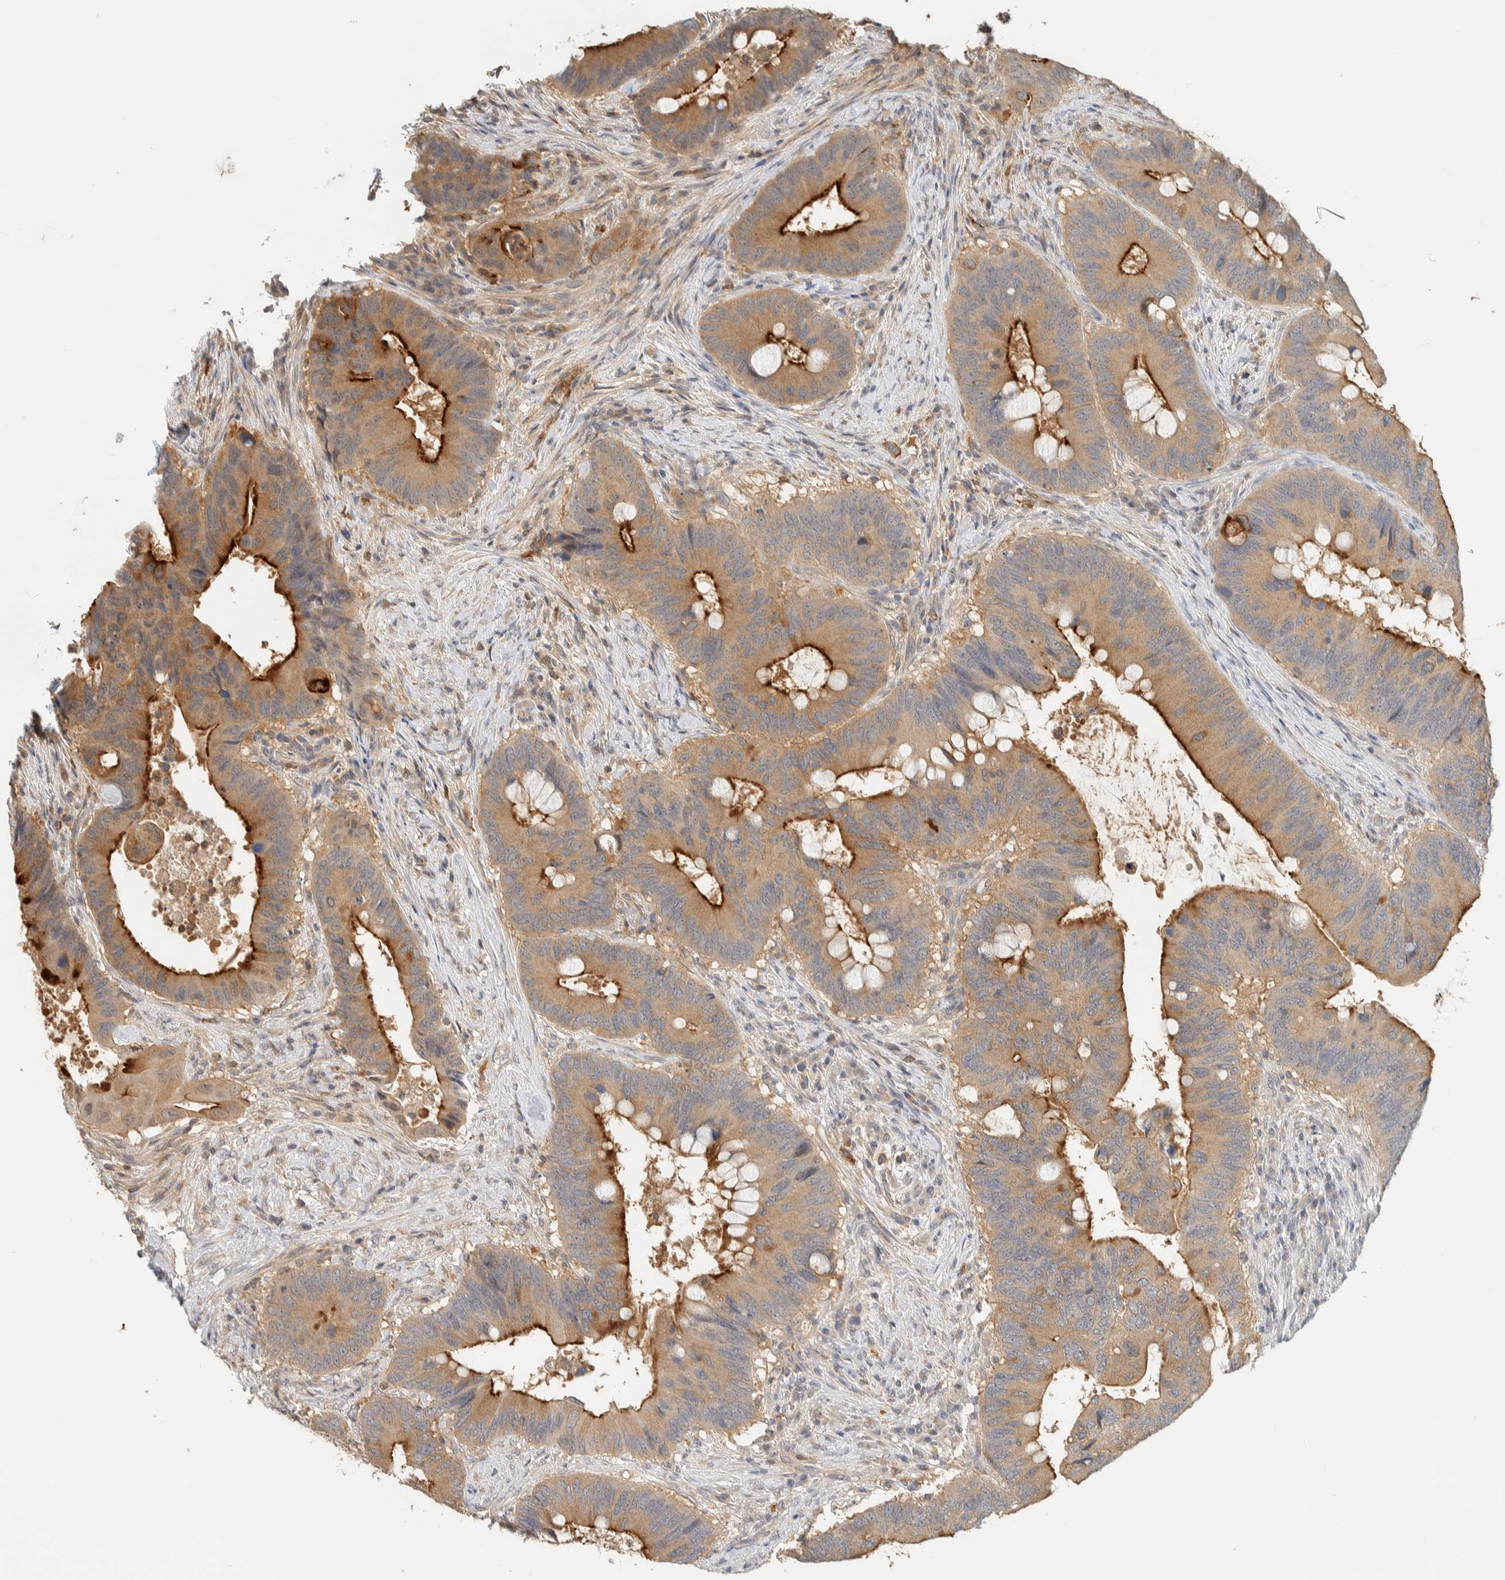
{"staining": {"intensity": "strong", "quantity": ">75%", "location": "cytoplasmic/membranous"}, "tissue": "colorectal cancer", "cell_type": "Tumor cells", "image_type": "cancer", "snomed": [{"axis": "morphology", "description": "Adenocarcinoma, NOS"}, {"axis": "topography", "description": "Colon"}], "caption": "Immunohistochemical staining of human colorectal cancer shows strong cytoplasmic/membranous protein staining in about >75% of tumor cells.", "gene": "RAB11FIP1", "patient": {"sex": "male", "age": 71}}